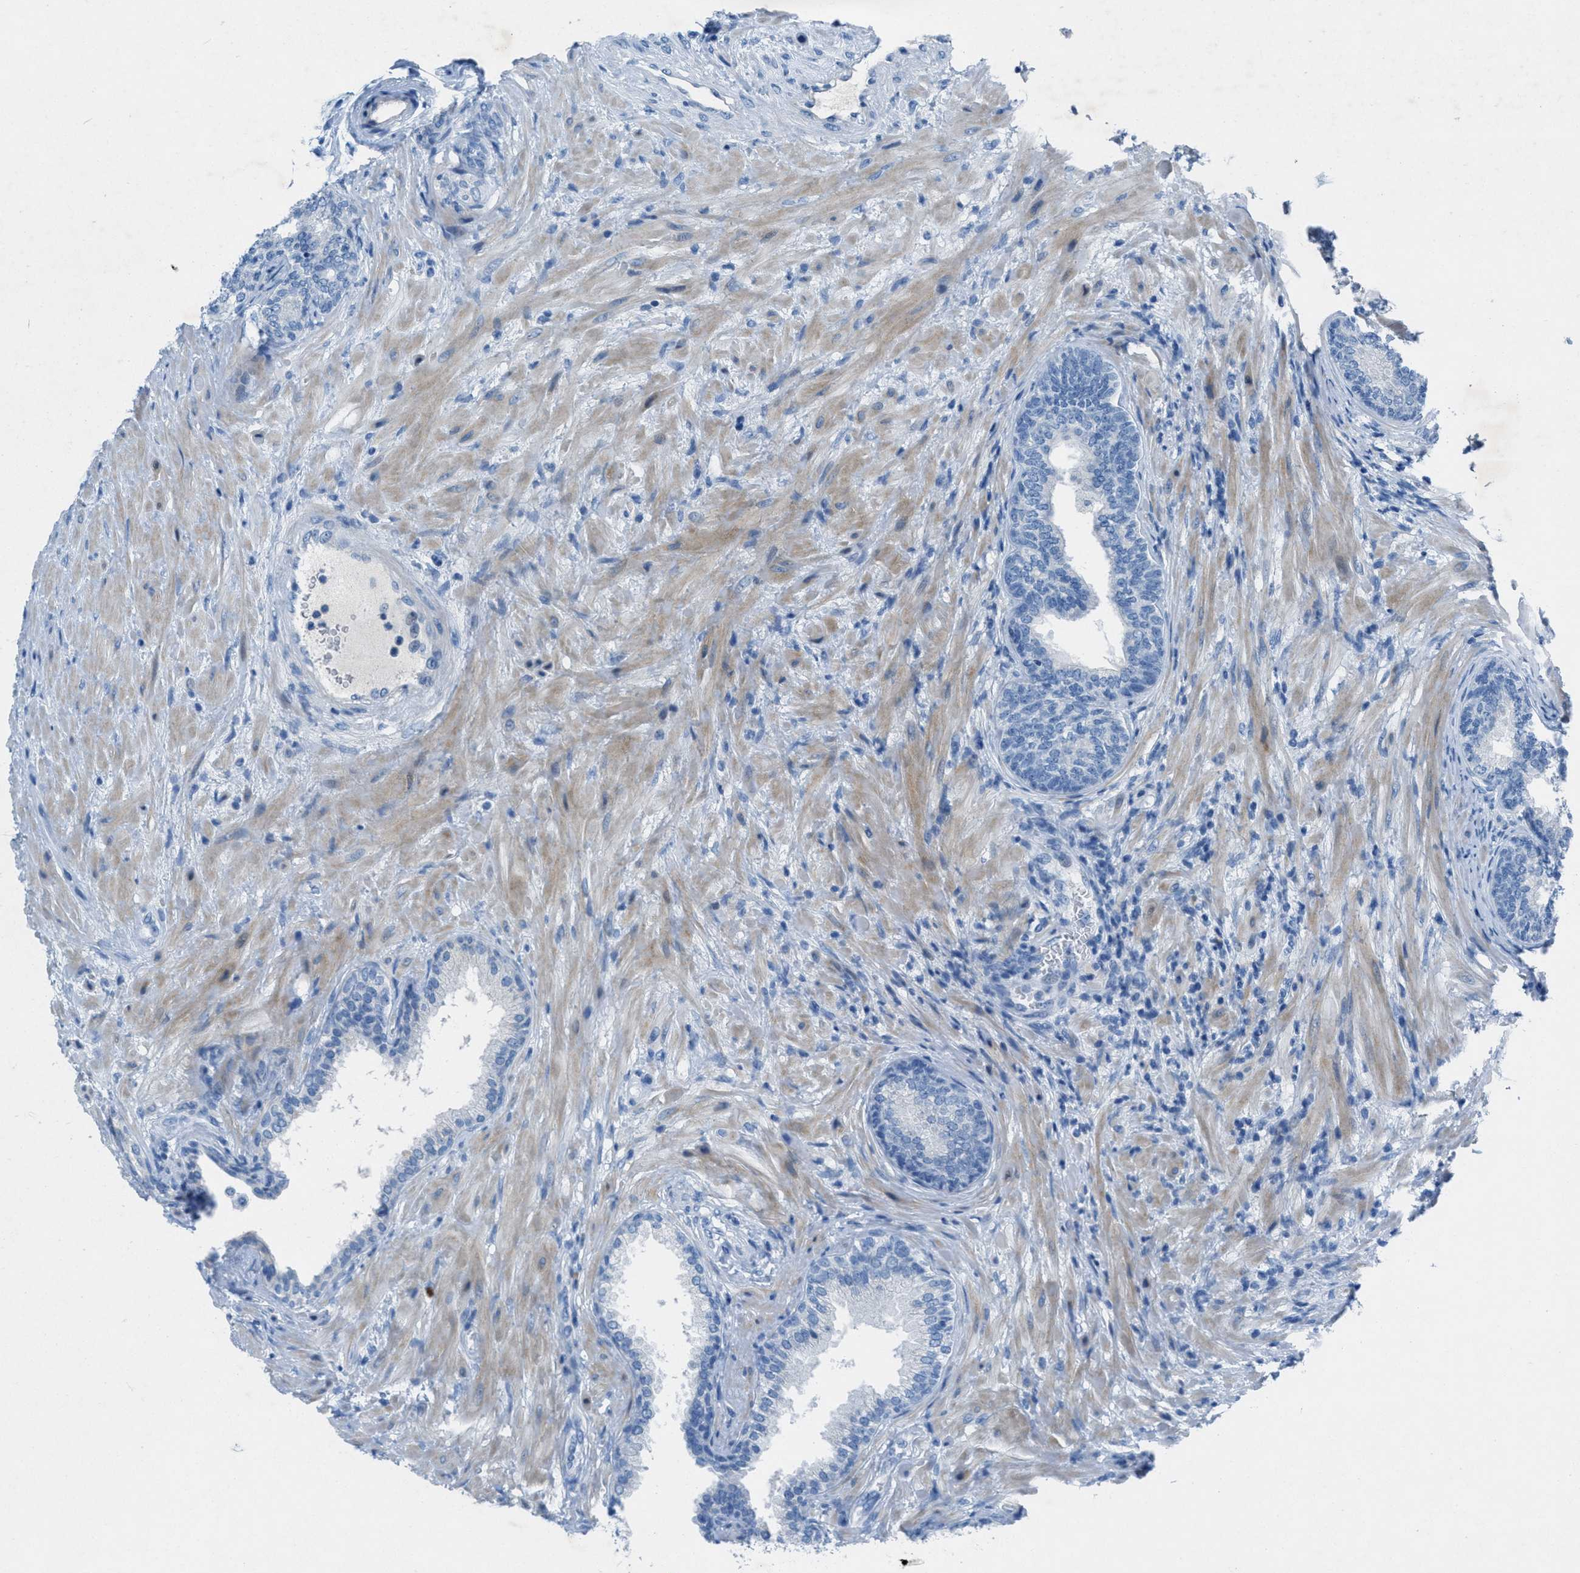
{"staining": {"intensity": "negative", "quantity": "none", "location": "none"}, "tissue": "prostate", "cell_type": "Glandular cells", "image_type": "normal", "snomed": [{"axis": "morphology", "description": "Normal tissue, NOS"}, {"axis": "topography", "description": "Prostate"}], "caption": "DAB (3,3'-diaminobenzidine) immunohistochemical staining of benign human prostate displays no significant positivity in glandular cells. (Brightfield microscopy of DAB (3,3'-diaminobenzidine) IHC at high magnification).", "gene": "GALNT17", "patient": {"sex": "male", "age": 76}}